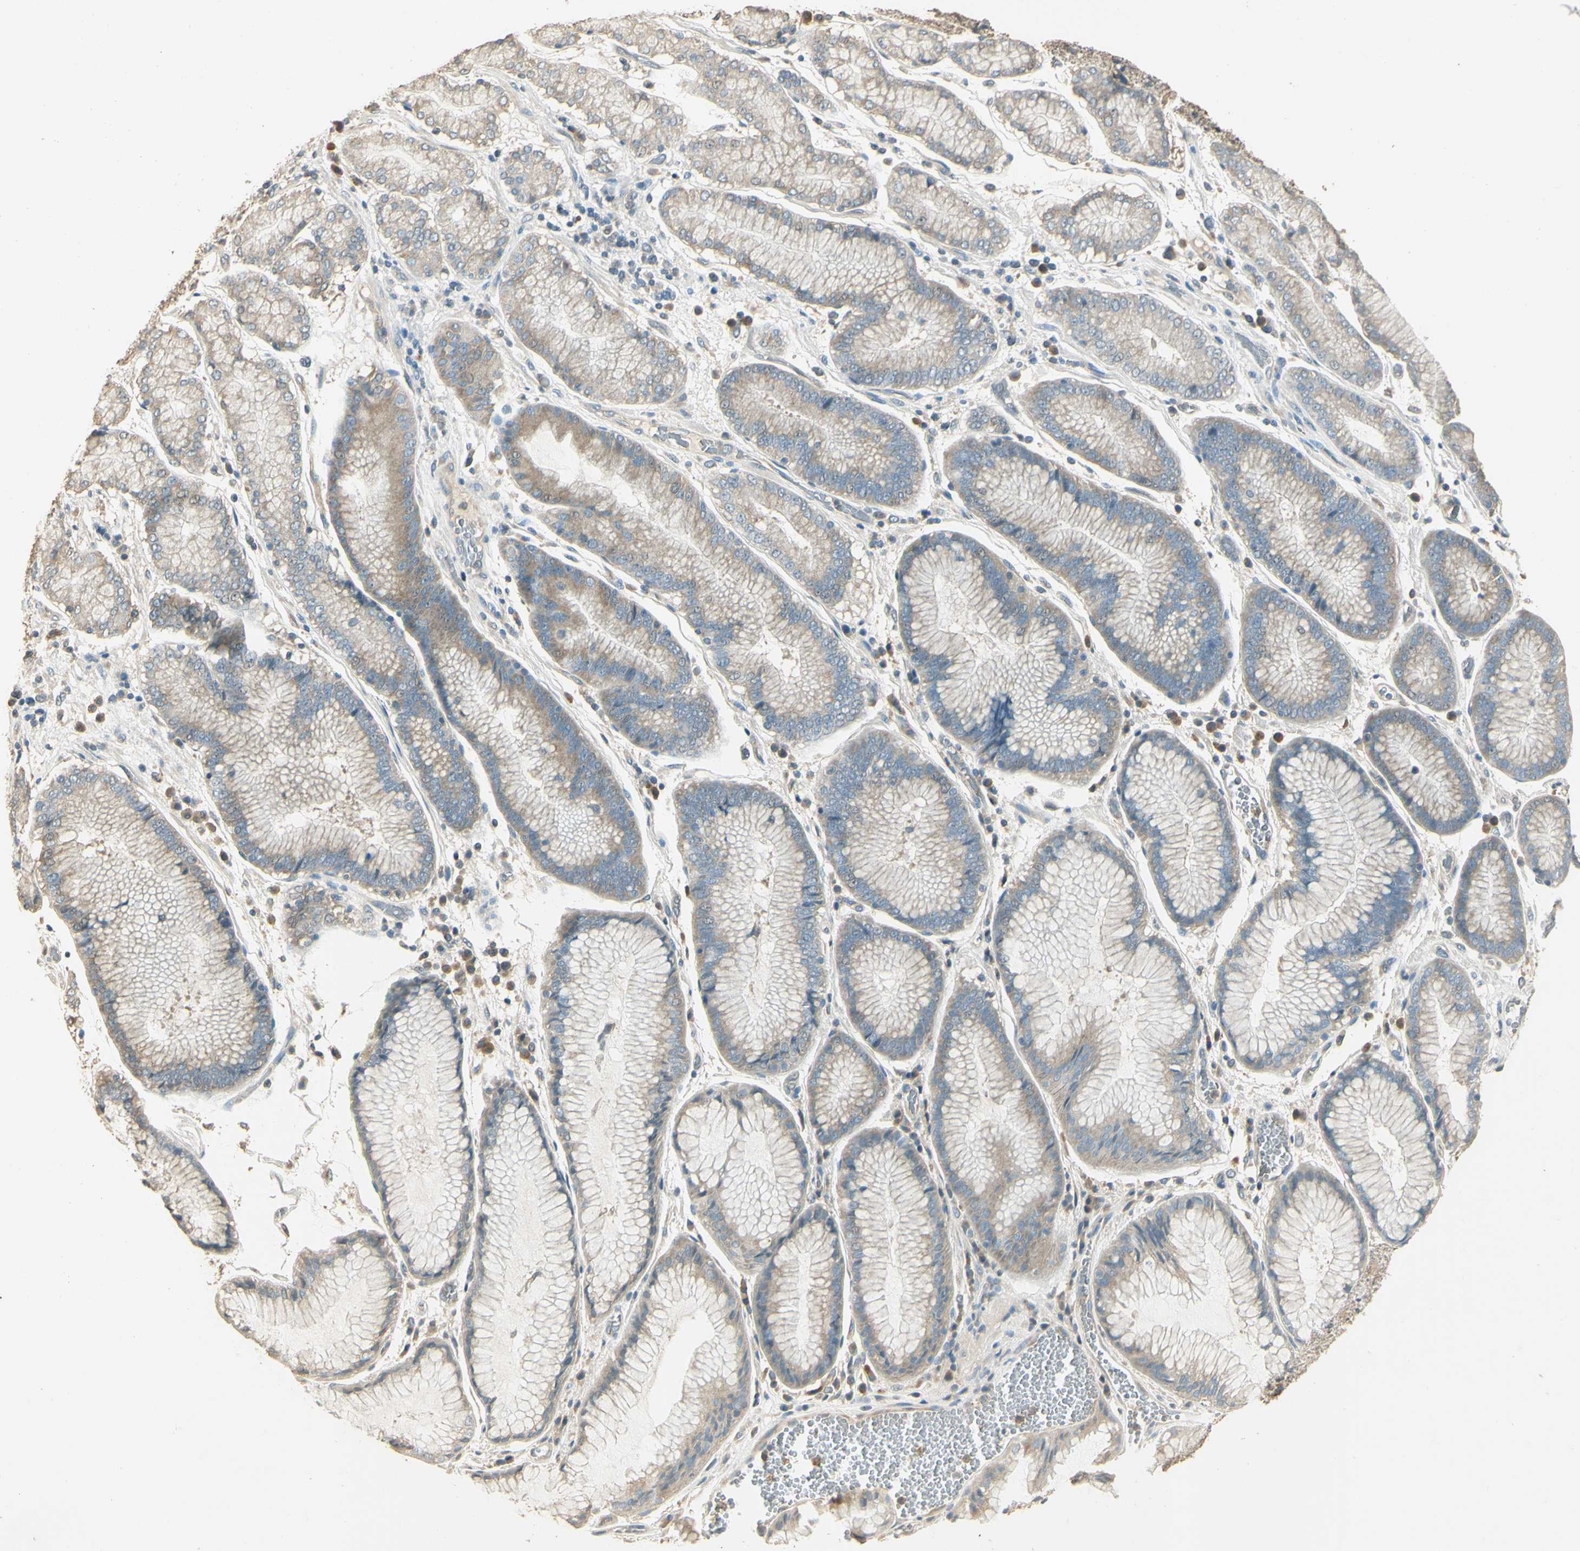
{"staining": {"intensity": "weak", "quantity": "25%-75%", "location": "cytoplasmic/membranous"}, "tissue": "stomach cancer", "cell_type": "Tumor cells", "image_type": "cancer", "snomed": [{"axis": "morphology", "description": "Normal tissue, NOS"}, {"axis": "morphology", "description": "Adenocarcinoma, NOS"}, {"axis": "topography", "description": "Stomach"}], "caption": "Immunohistochemistry micrograph of human stomach cancer stained for a protein (brown), which exhibits low levels of weak cytoplasmic/membranous expression in approximately 25%-75% of tumor cells.", "gene": "UXS1", "patient": {"sex": "male", "age": 48}}